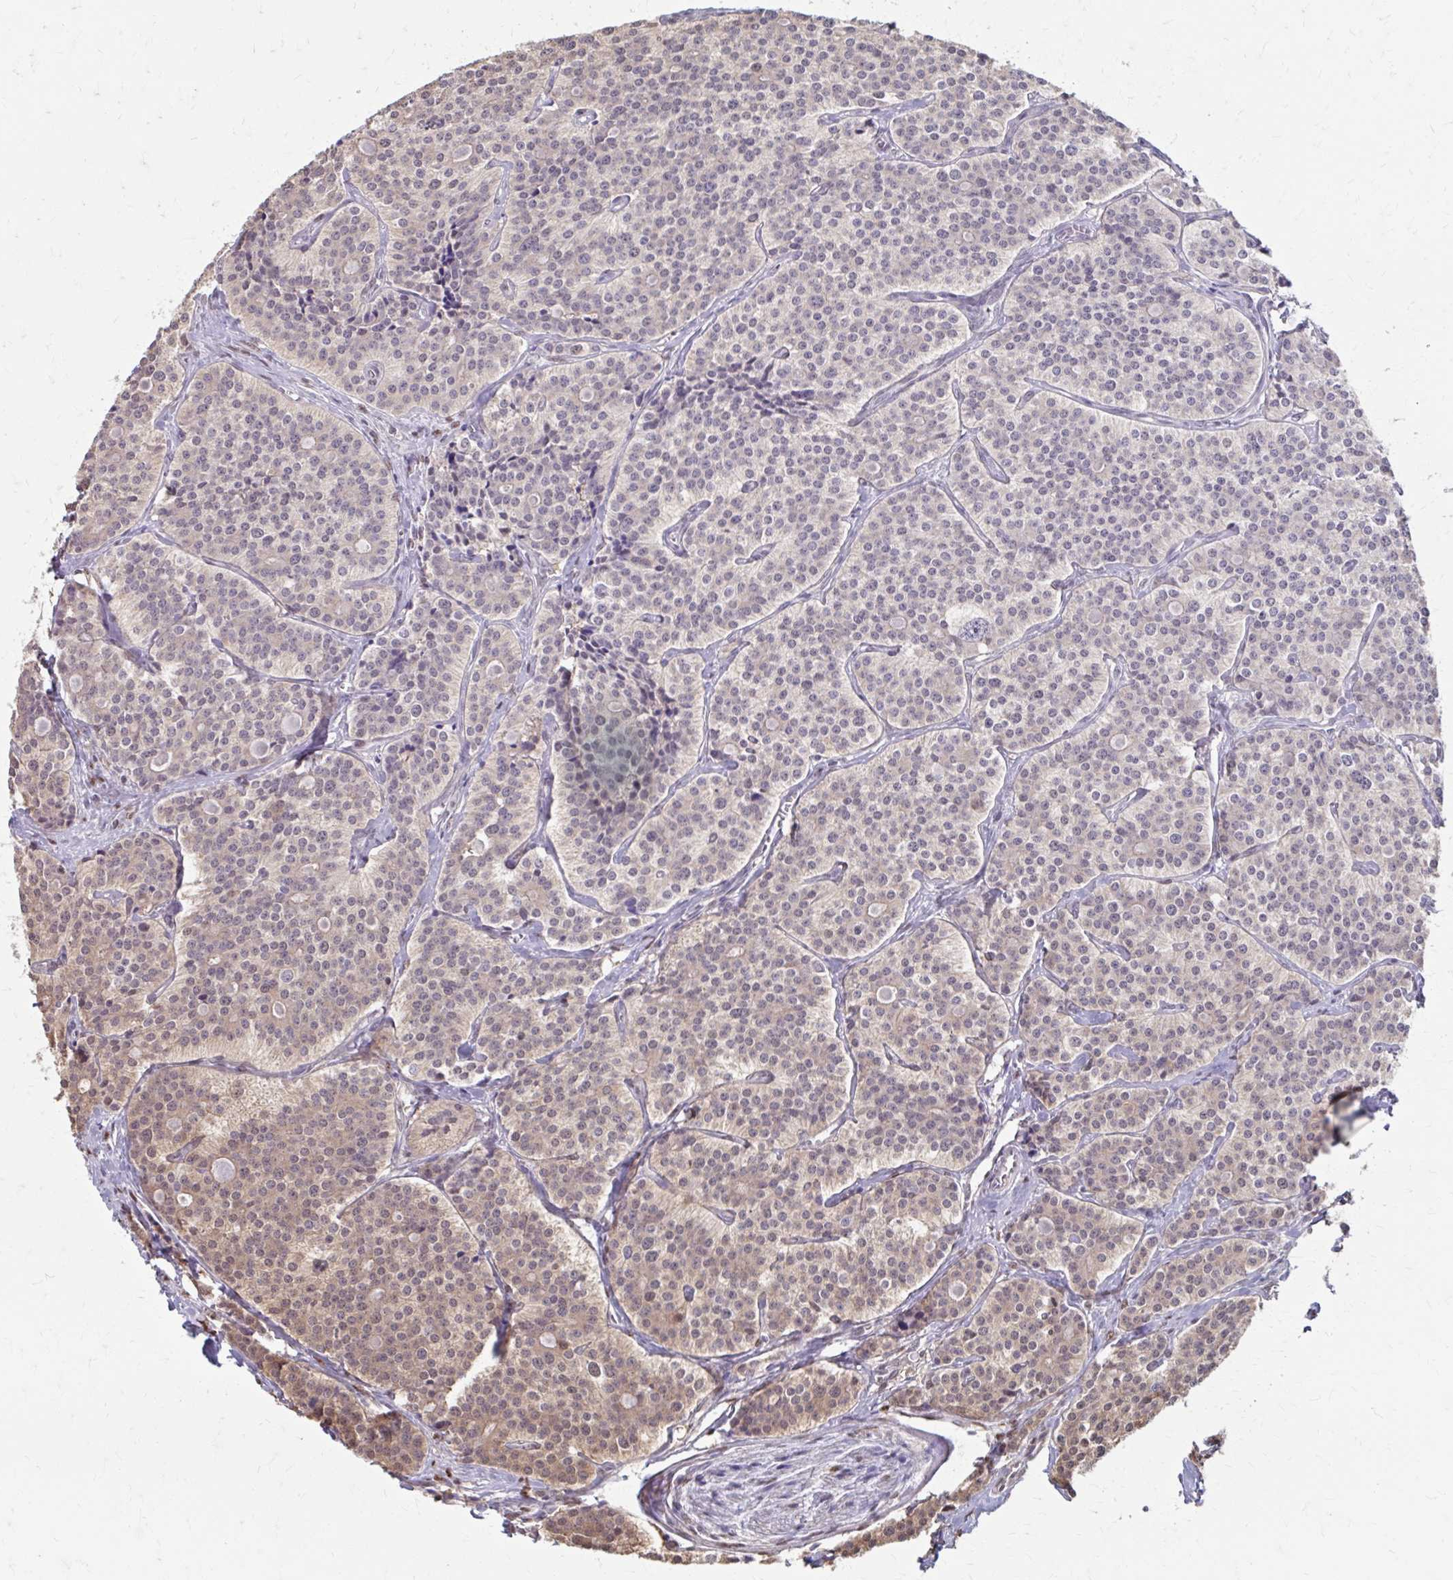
{"staining": {"intensity": "weak", "quantity": "25%-75%", "location": "cytoplasmic/membranous,nuclear"}, "tissue": "carcinoid", "cell_type": "Tumor cells", "image_type": "cancer", "snomed": [{"axis": "morphology", "description": "Carcinoid, malignant, NOS"}, {"axis": "topography", "description": "Small intestine"}], "caption": "The photomicrograph displays staining of carcinoid (malignant), revealing weak cytoplasmic/membranous and nuclear protein staining (brown color) within tumor cells.", "gene": "ING4", "patient": {"sex": "male", "age": 63}}